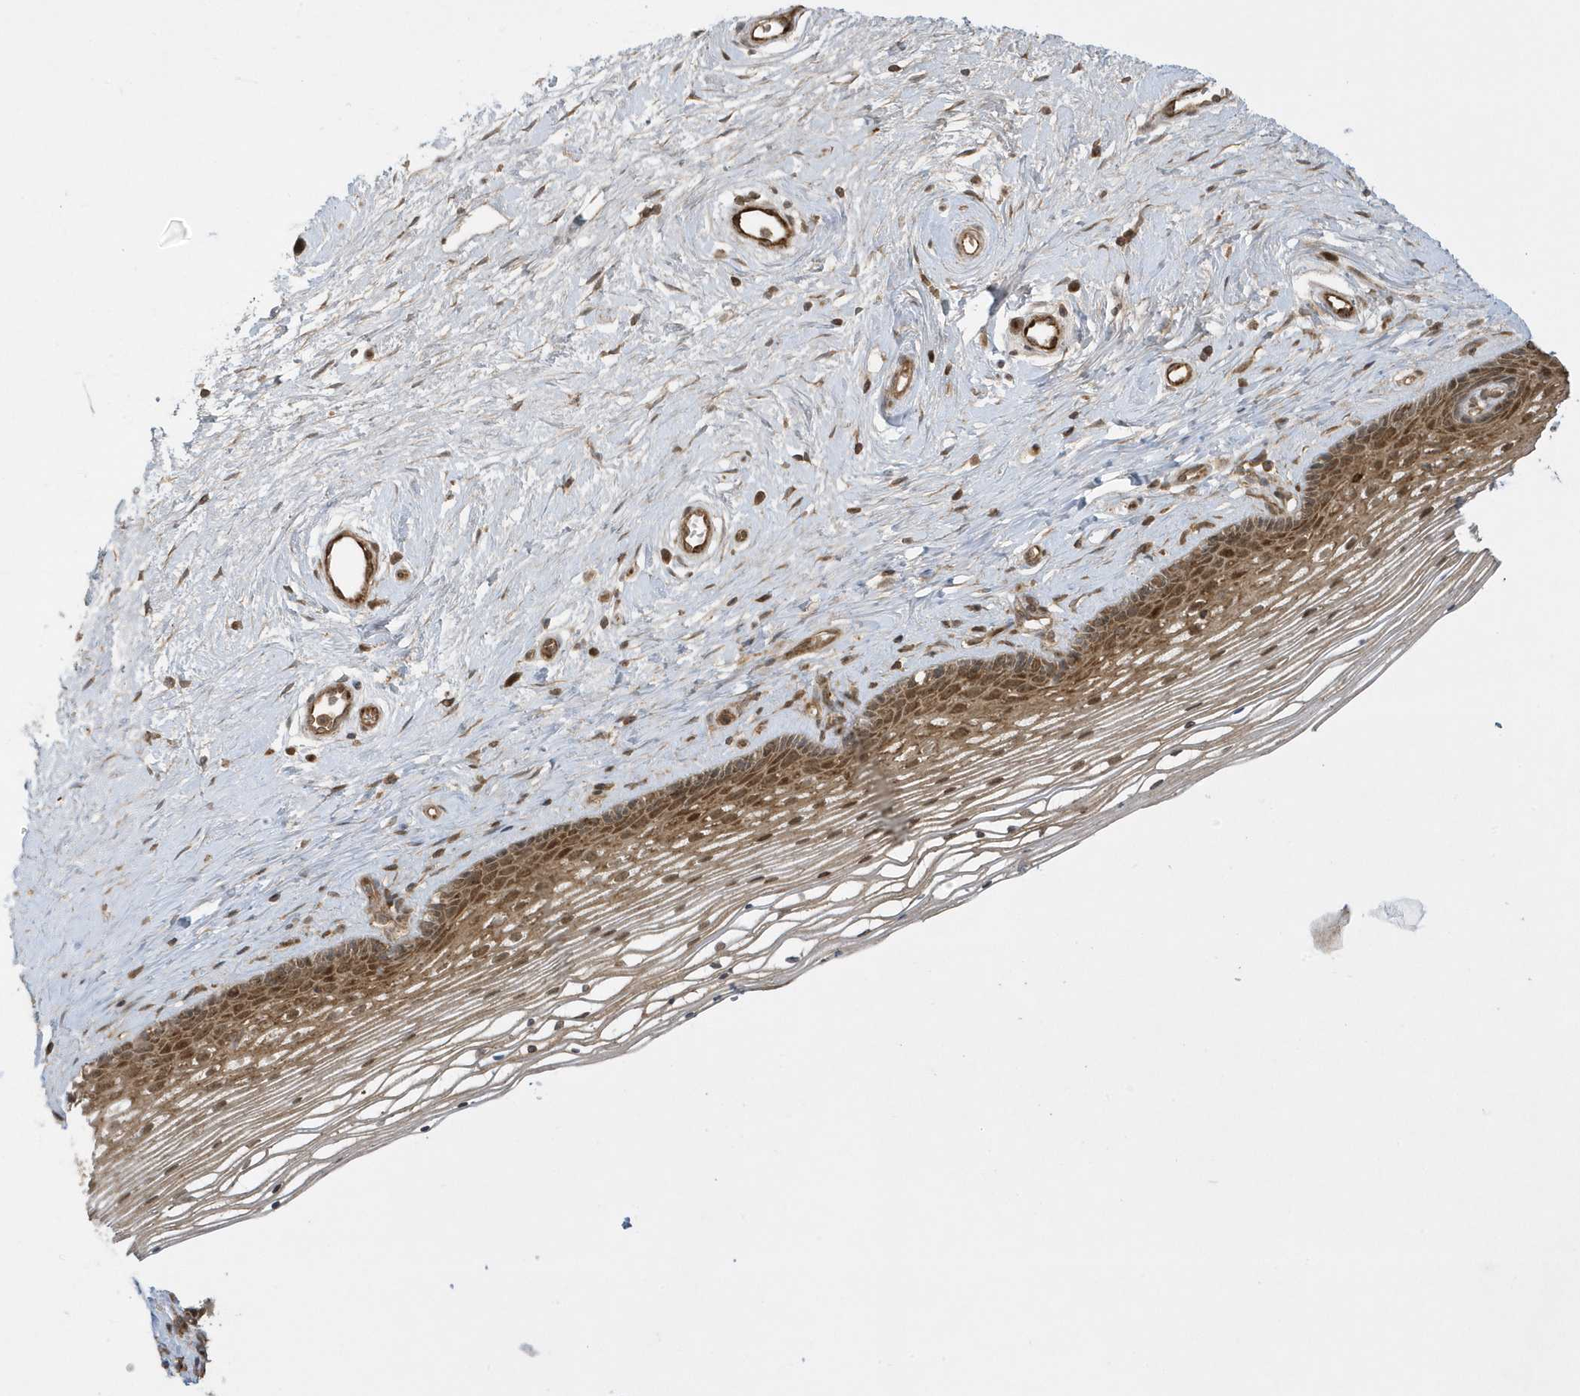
{"staining": {"intensity": "moderate", "quantity": ">75%", "location": "cytoplasmic/membranous,nuclear"}, "tissue": "vagina", "cell_type": "Squamous epithelial cells", "image_type": "normal", "snomed": [{"axis": "morphology", "description": "Normal tissue, NOS"}, {"axis": "topography", "description": "Vagina"}], "caption": "Vagina stained with DAB immunohistochemistry (IHC) exhibits medium levels of moderate cytoplasmic/membranous,nuclear expression in about >75% of squamous epithelial cells. The protein of interest is stained brown, and the nuclei are stained in blue (DAB (3,3'-diaminobenzidine) IHC with brightfield microscopy, high magnification).", "gene": "STAMBP", "patient": {"sex": "female", "age": 46}}